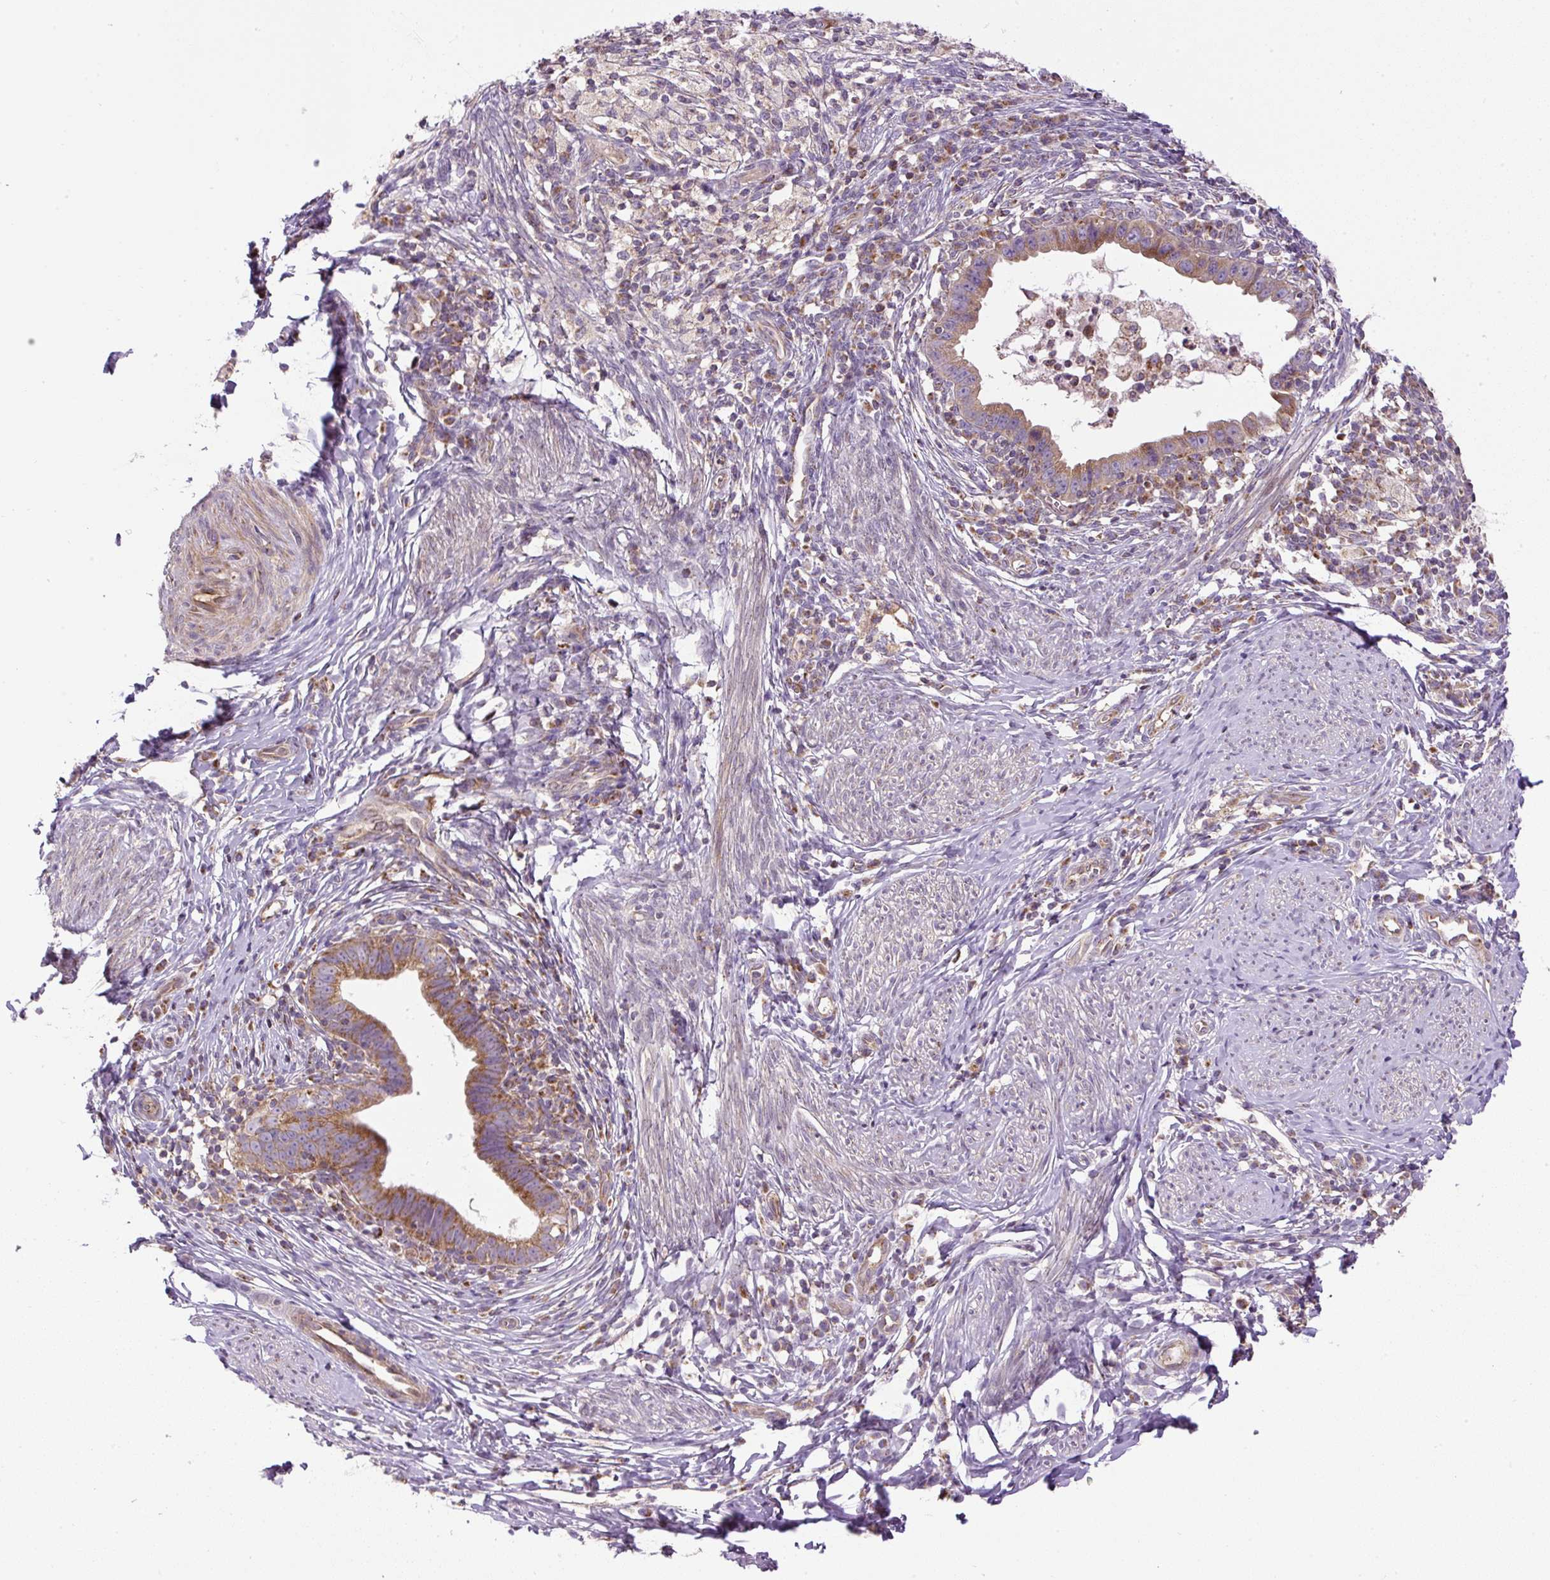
{"staining": {"intensity": "moderate", "quantity": ">75%", "location": "cytoplasmic/membranous"}, "tissue": "cervical cancer", "cell_type": "Tumor cells", "image_type": "cancer", "snomed": [{"axis": "morphology", "description": "Adenocarcinoma, NOS"}, {"axis": "topography", "description": "Cervix"}], "caption": "Human cervical adenocarcinoma stained for a protein (brown) reveals moderate cytoplasmic/membranous positive staining in about >75% of tumor cells.", "gene": "ZNF547", "patient": {"sex": "female", "age": 36}}